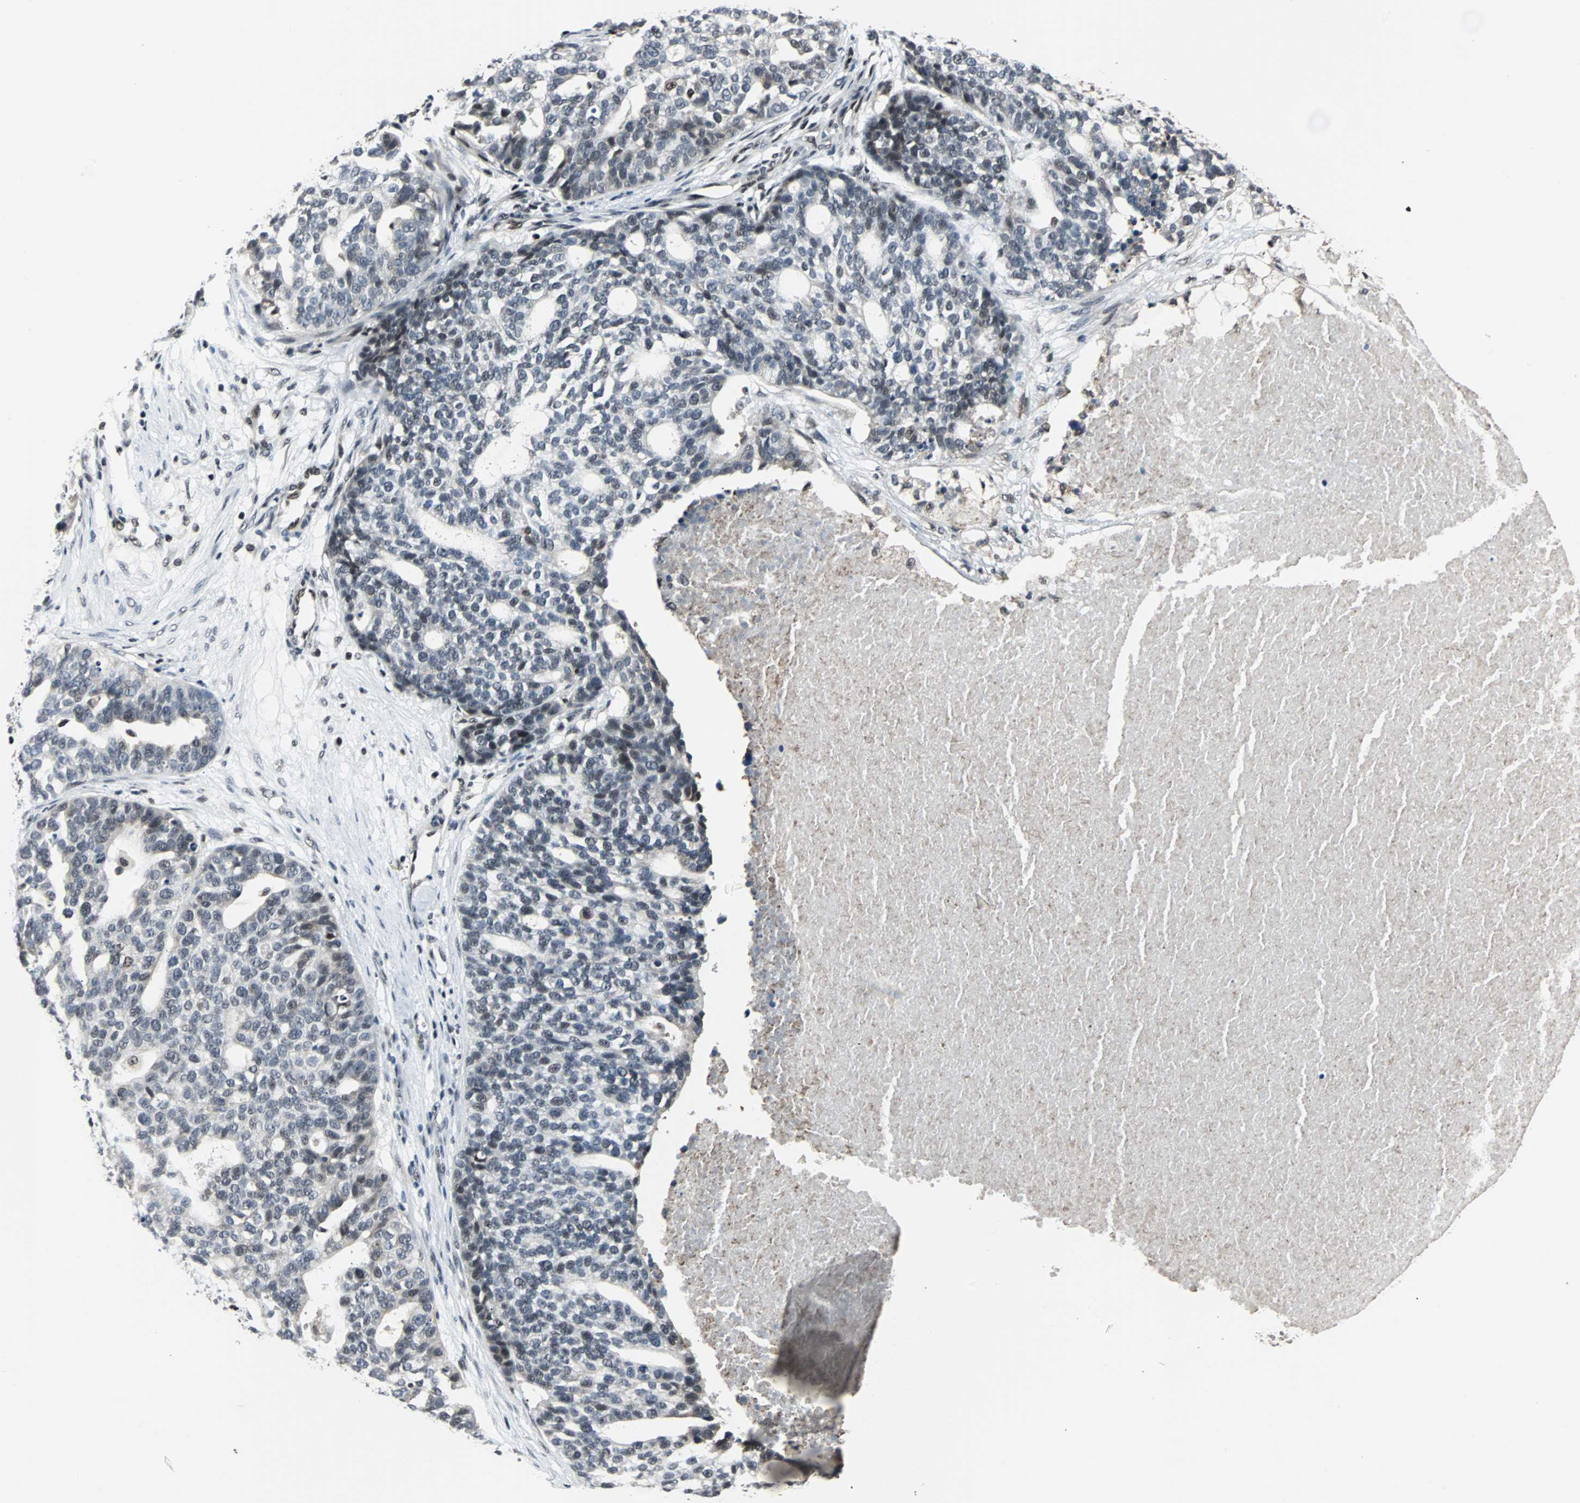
{"staining": {"intensity": "negative", "quantity": "none", "location": "none"}, "tissue": "ovarian cancer", "cell_type": "Tumor cells", "image_type": "cancer", "snomed": [{"axis": "morphology", "description": "Cystadenocarcinoma, serous, NOS"}, {"axis": "topography", "description": "Ovary"}], "caption": "High power microscopy micrograph of an immunohistochemistry (IHC) image of ovarian serous cystadenocarcinoma, revealing no significant staining in tumor cells.", "gene": "TERF2IP", "patient": {"sex": "female", "age": 59}}